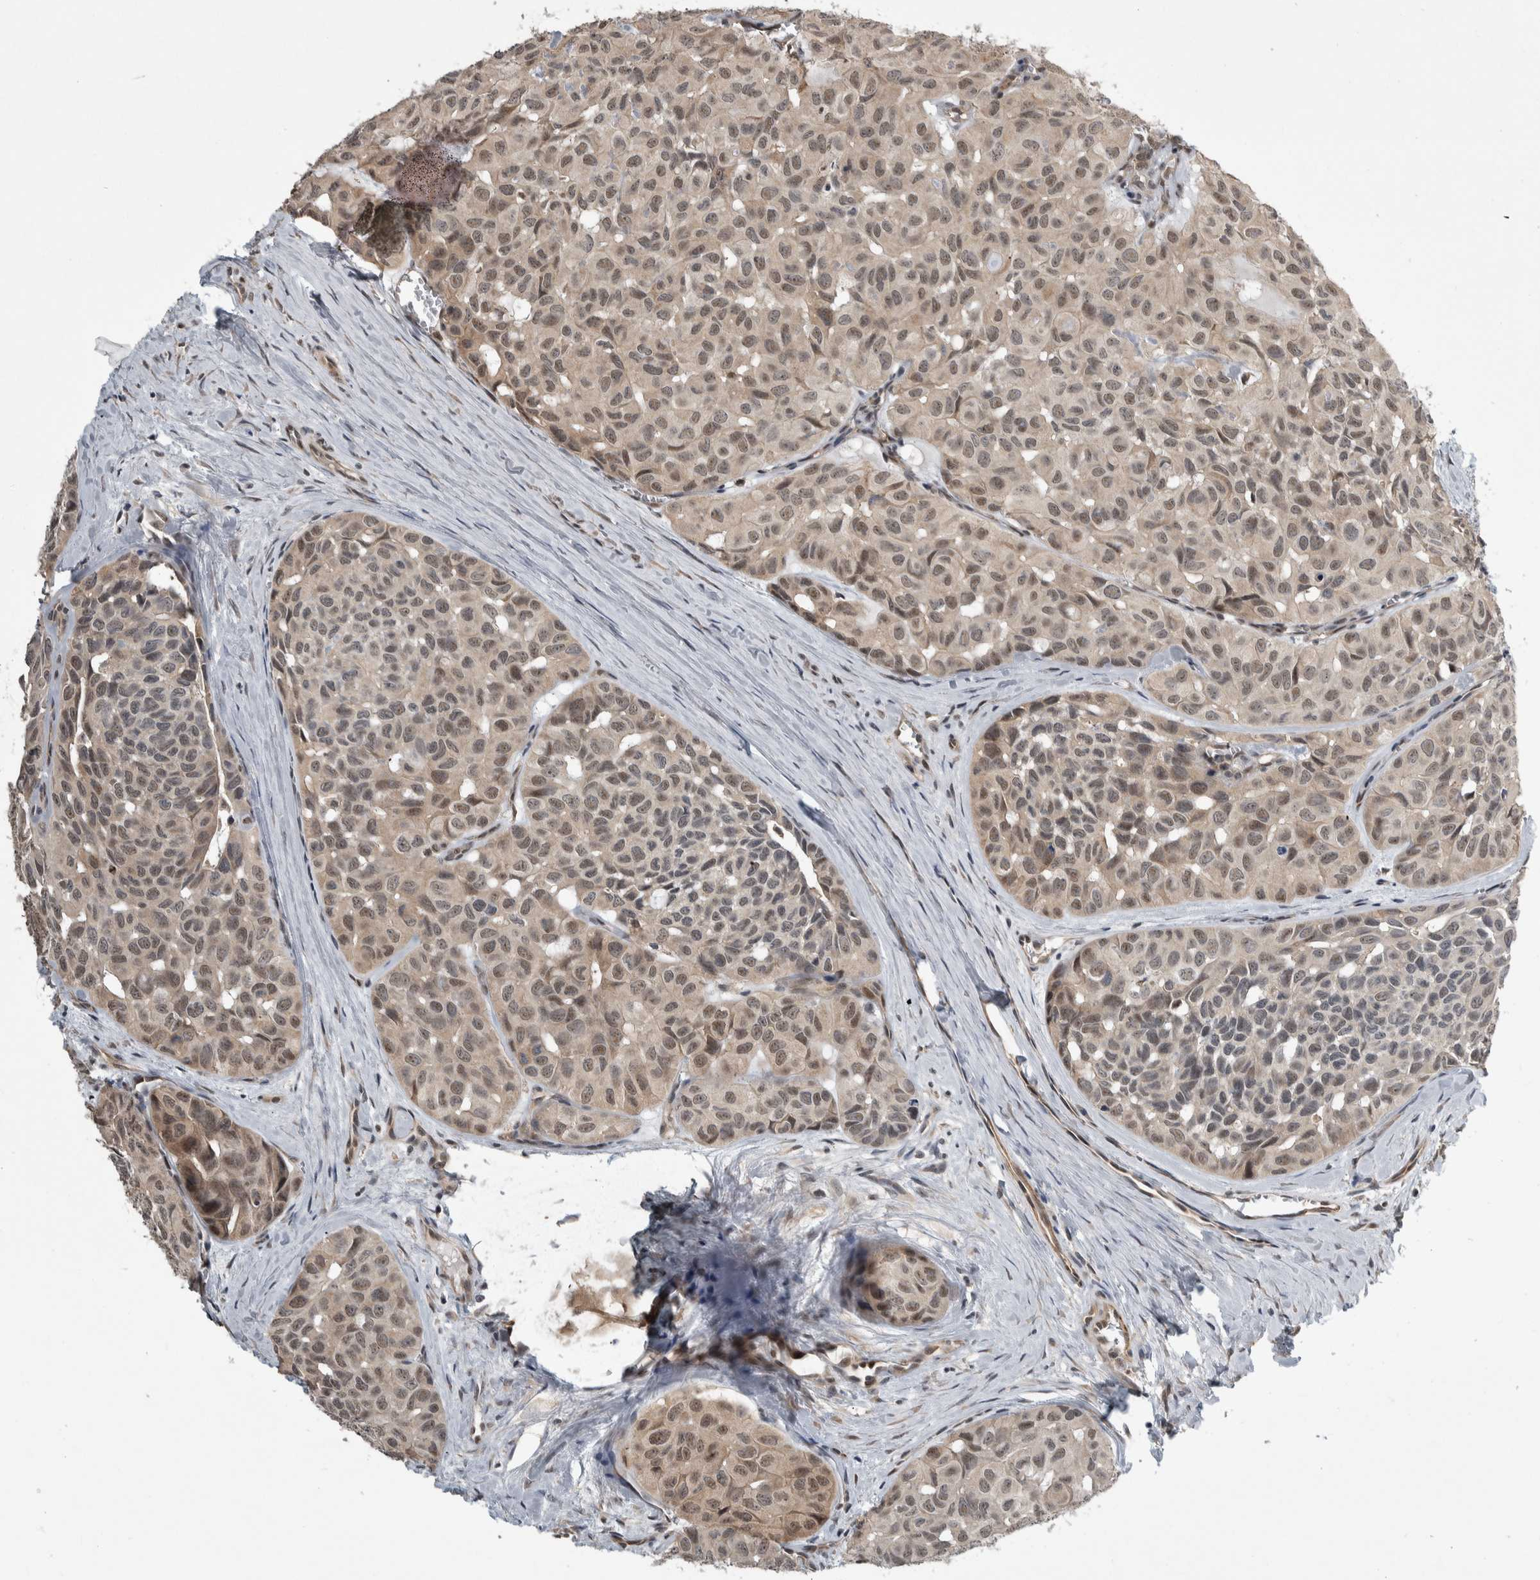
{"staining": {"intensity": "weak", "quantity": ">75%", "location": "nuclear"}, "tissue": "head and neck cancer", "cell_type": "Tumor cells", "image_type": "cancer", "snomed": [{"axis": "morphology", "description": "Adenocarcinoma, NOS"}, {"axis": "topography", "description": "Salivary gland, NOS"}, {"axis": "topography", "description": "Head-Neck"}], "caption": "This is a histology image of IHC staining of head and neck cancer, which shows weak expression in the nuclear of tumor cells.", "gene": "PRDM4", "patient": {"sex": "female", "age": 76}}